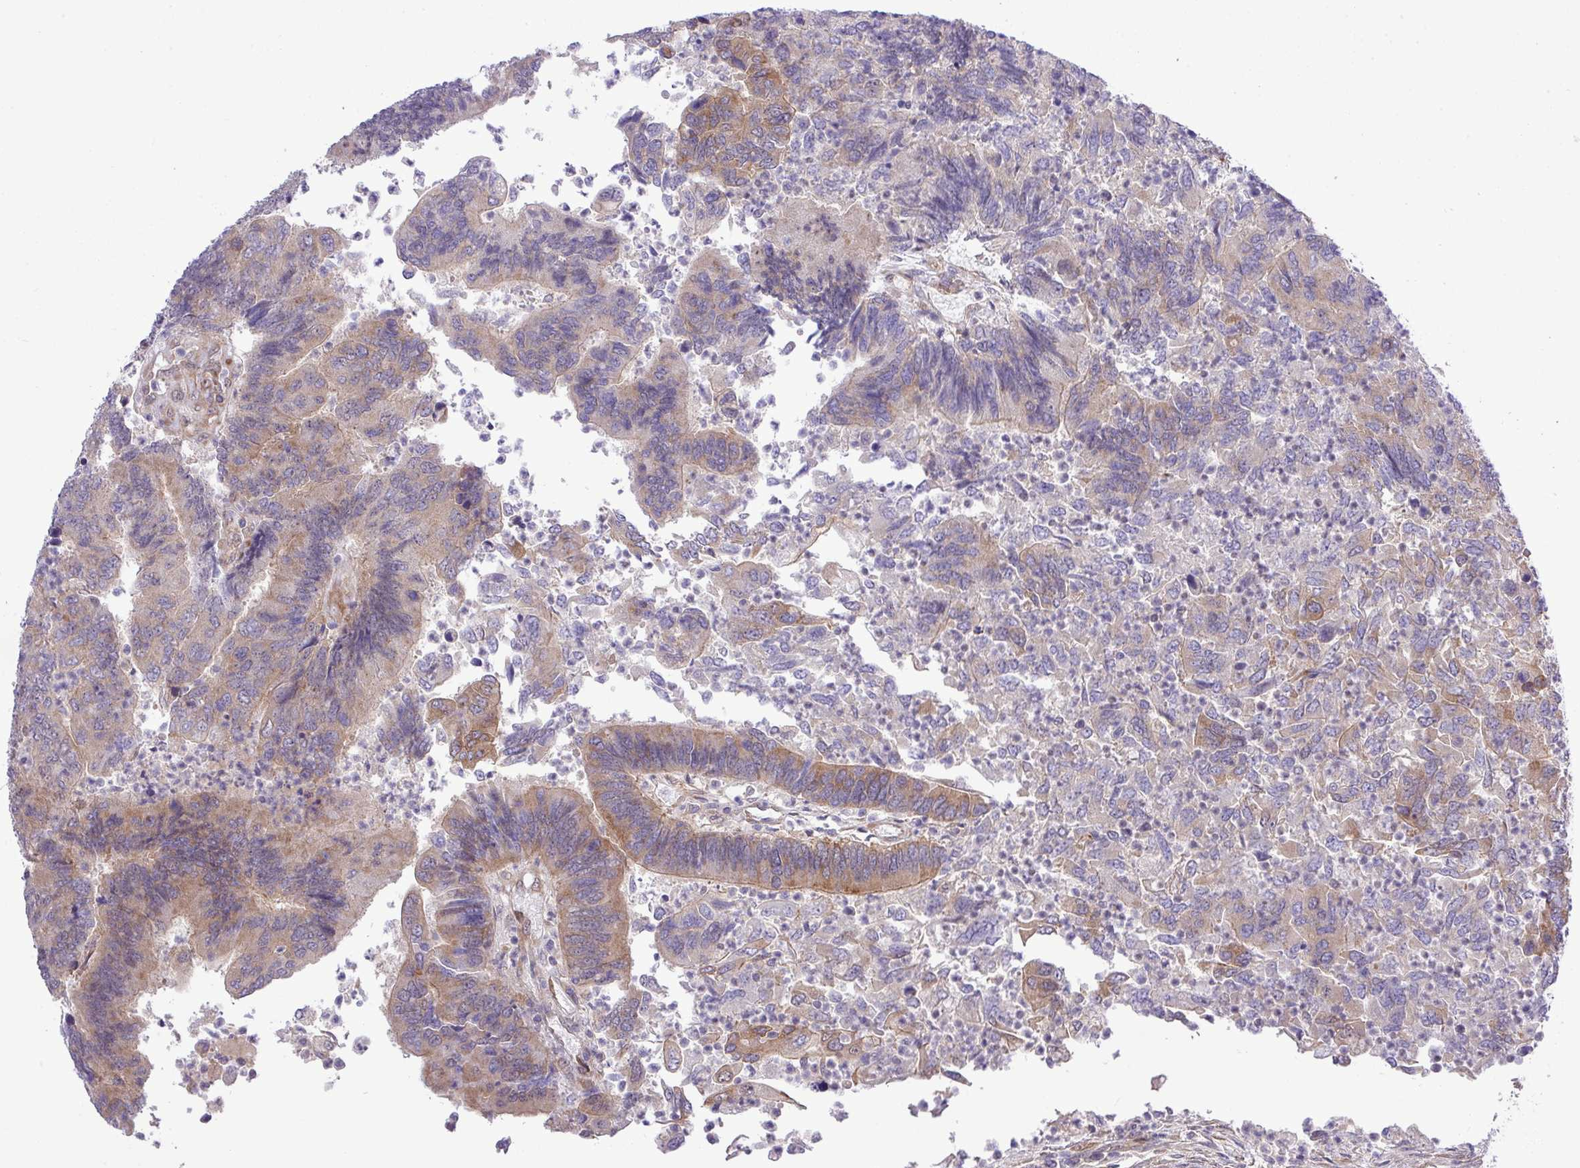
{"staining": {"intensity": "moderate", "quantity": "25%-75%", "location": "cytoplasmic/membranous"}, "tissue": "colorectal cancer", "cell_type": "Tumor cells", "image_type": "cancer", "snomed": [{"axis": "morphology", "description": "Adenocarcinoma, NOS"}, {"axis": "topography", "description": "Colon"}], "caption": "This is a histology image of IHC staining of colorectal cancer (adenocarcinoma), which shows moderate staining in the cytoplasmic/membranous of tumor cells.", "gene": "FAM222B", "patient": {"sex": "female", "age": 67}}